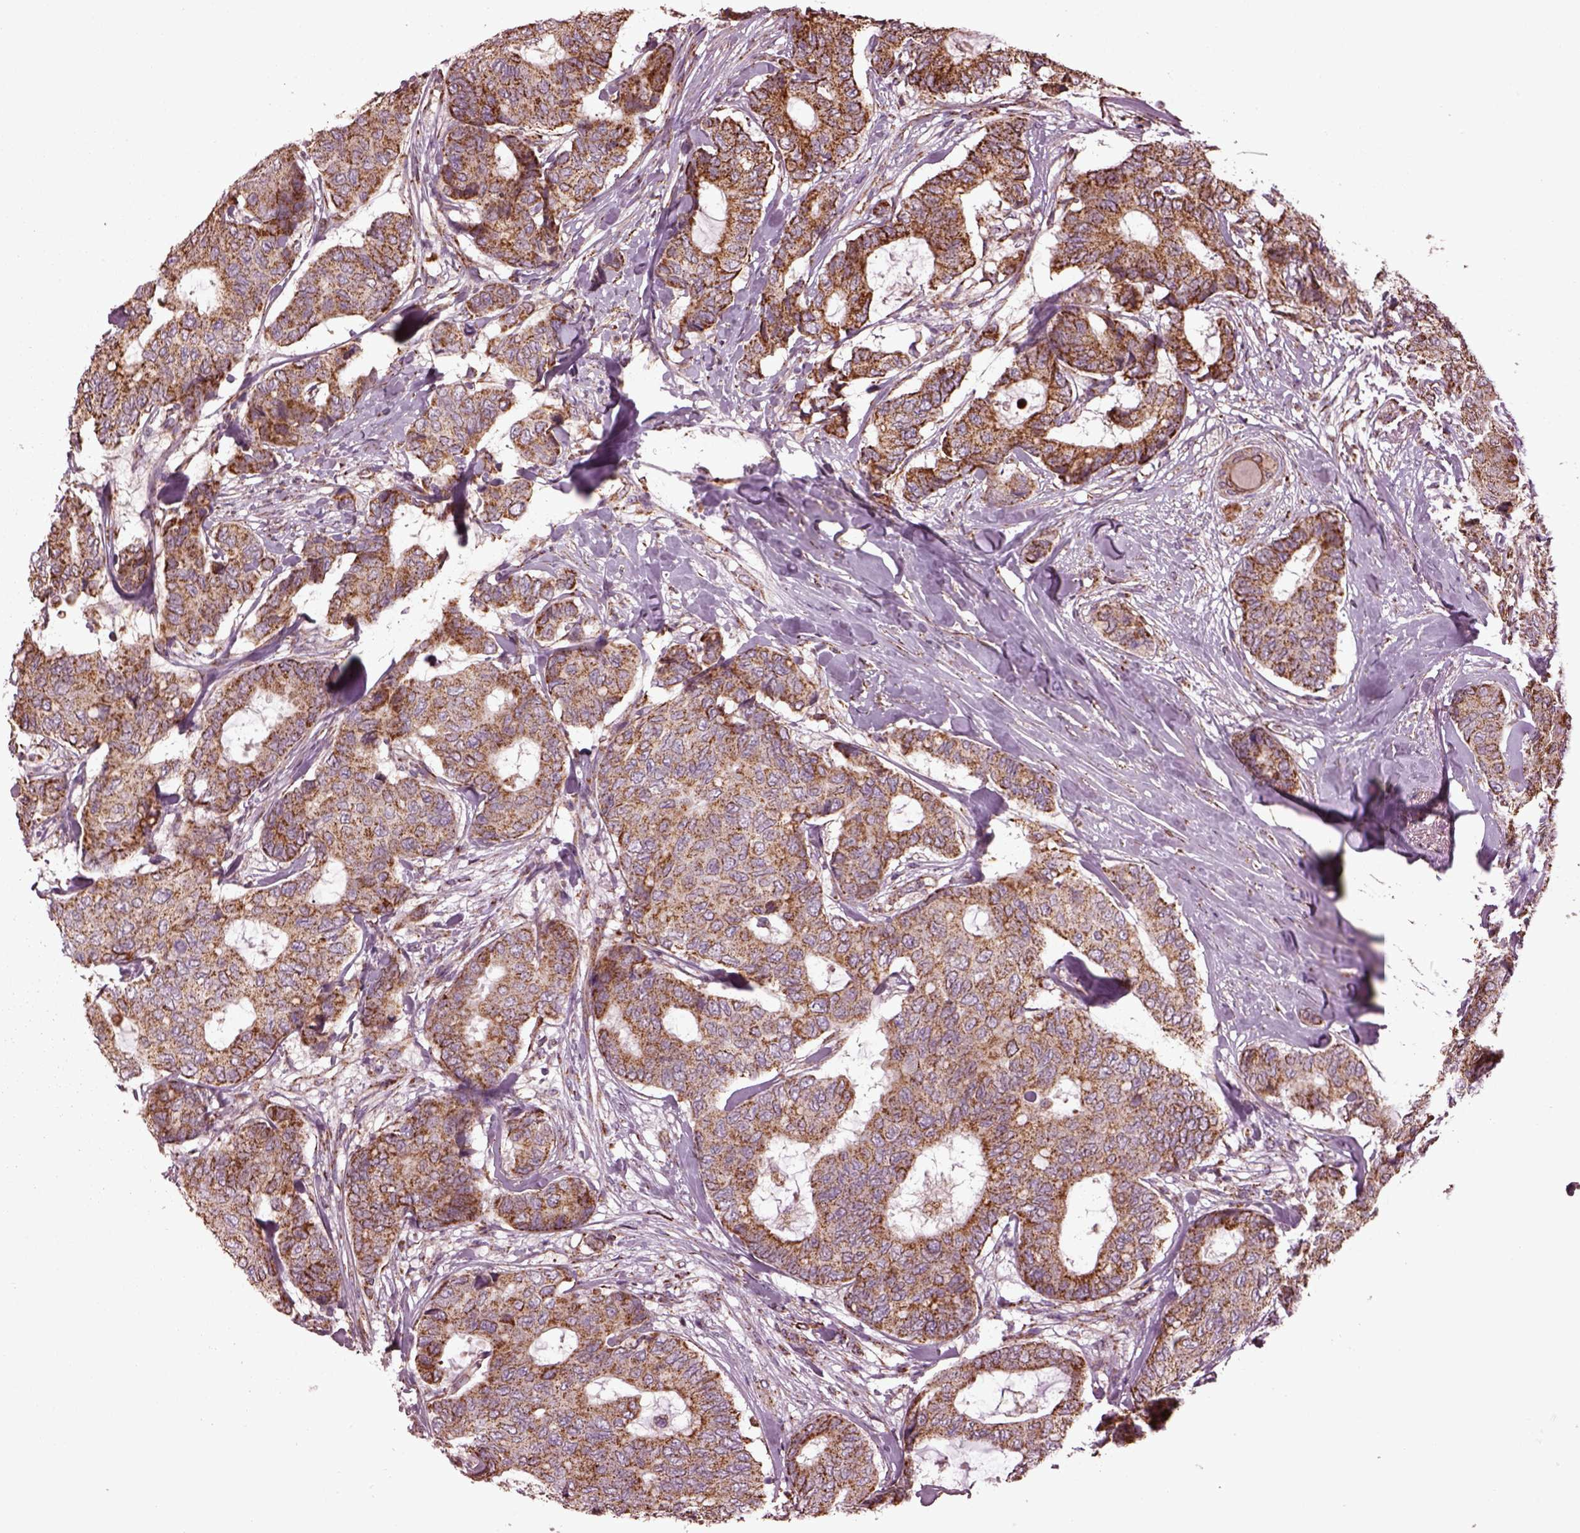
{"staining": {"intensity": "moderate", "quantity": "25%-75%", "location": "cytoplasmic/membranous"}, "tissue": "breast cancer", "cell_type": "Tumor cells", "image_type": "cancer", "snomed": [{"axis": "morphology", "description": "Duct carcinoma"}, {"axis": "topography", "description": "Breast"}], "caption": "Tumor cells demonstrate medium levels of moderate cytoplasmic/membranous expression in approximately 25%-75% of cells in human breast cancer.", "gene": "TMEM254", "patient": {"sex": "female", "age": 75}}